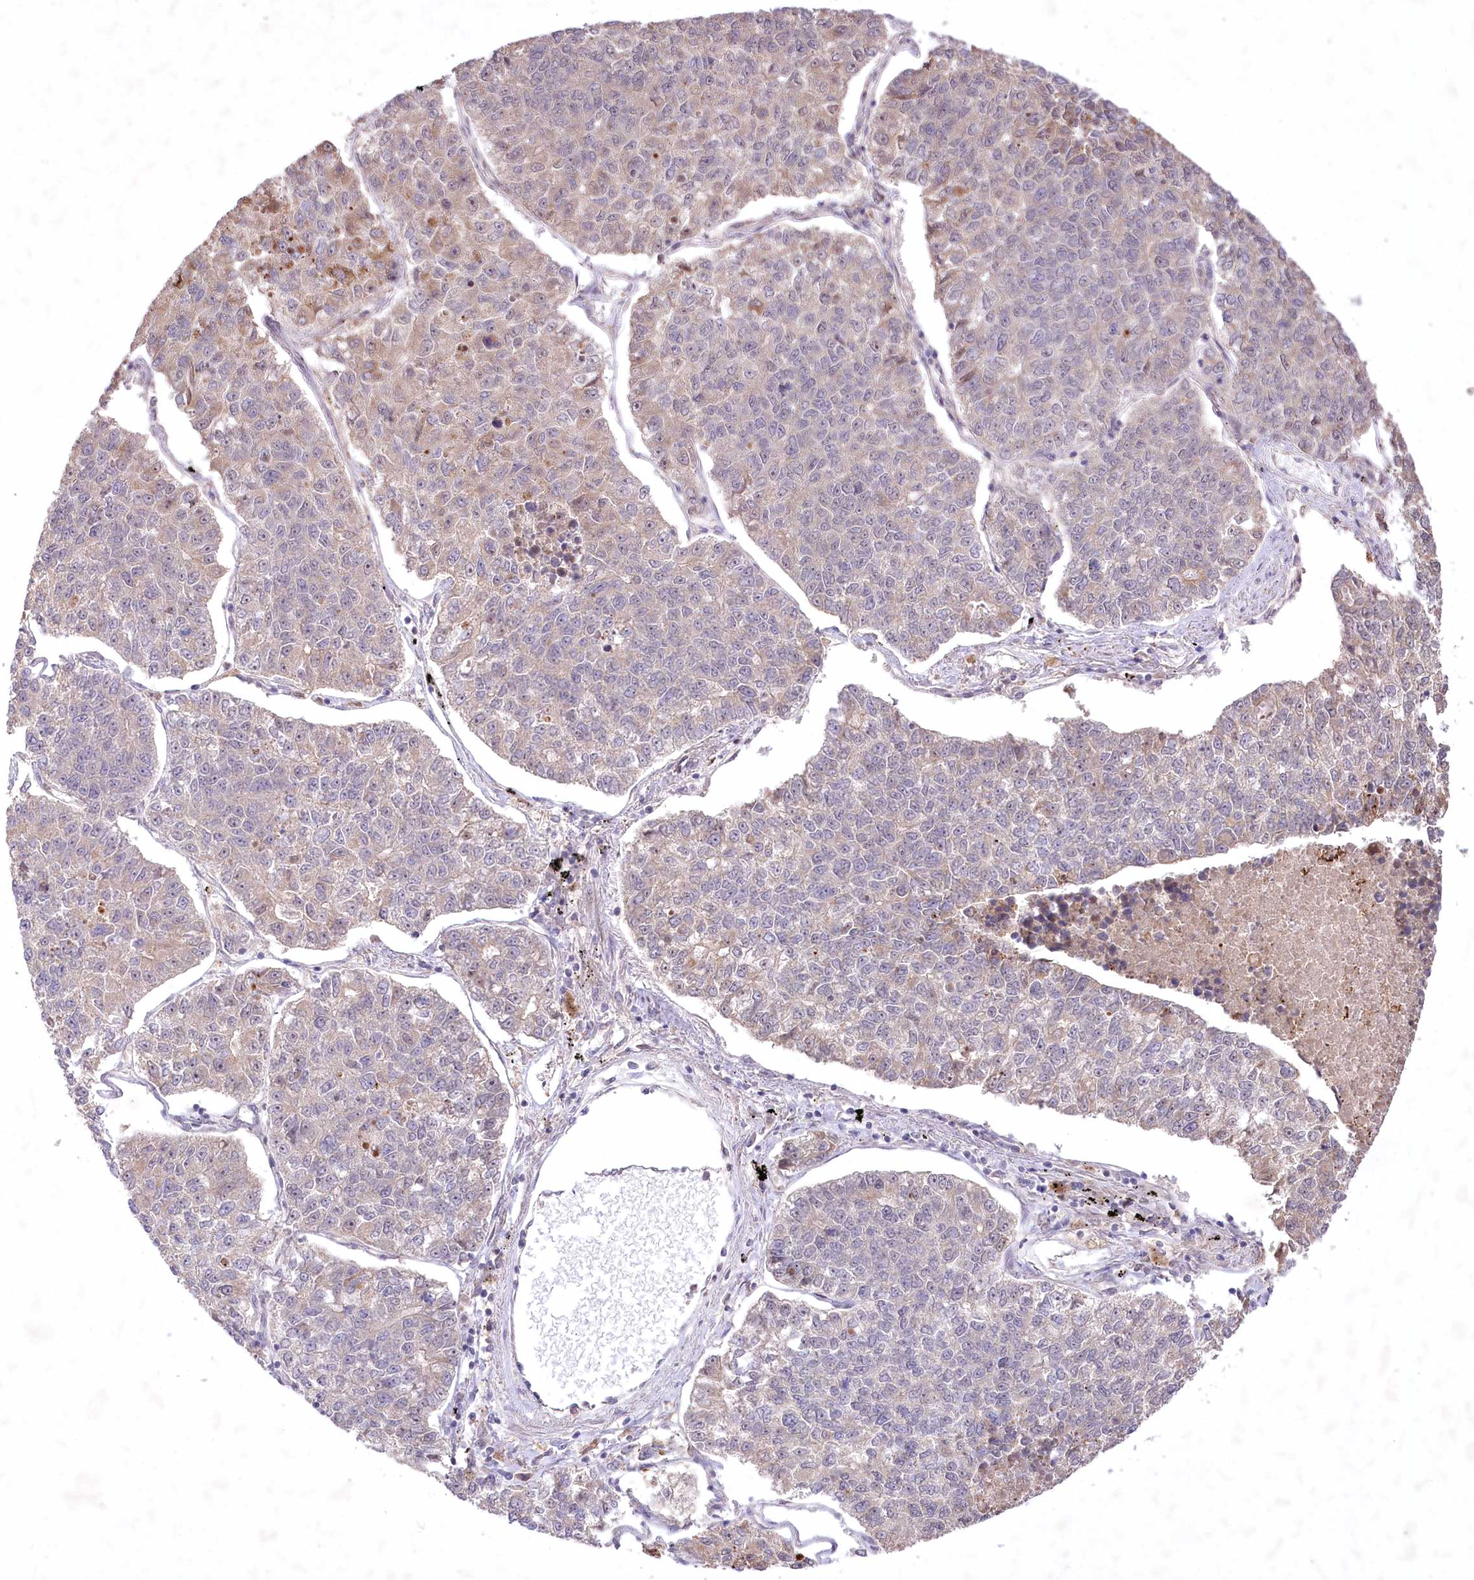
{"staining": {"intensity": "weak", "quantity": "<25%", "location": "cytoplasmic/membranous"}, "tissue": "lung cancer", "cell_type": "Tumor cells", "image_type": "cancer", "snomed": [{"axis": "morphology", "description": "Adenocarcinoma, NOS"}, {"axis": "topography", "description": "Lung"}], "caption": "Tumor cells are negative for brown protein staining in adenocarcinoma (lung).", "gene": "HELT", "patient": {"sex": "male", "age": 49}}